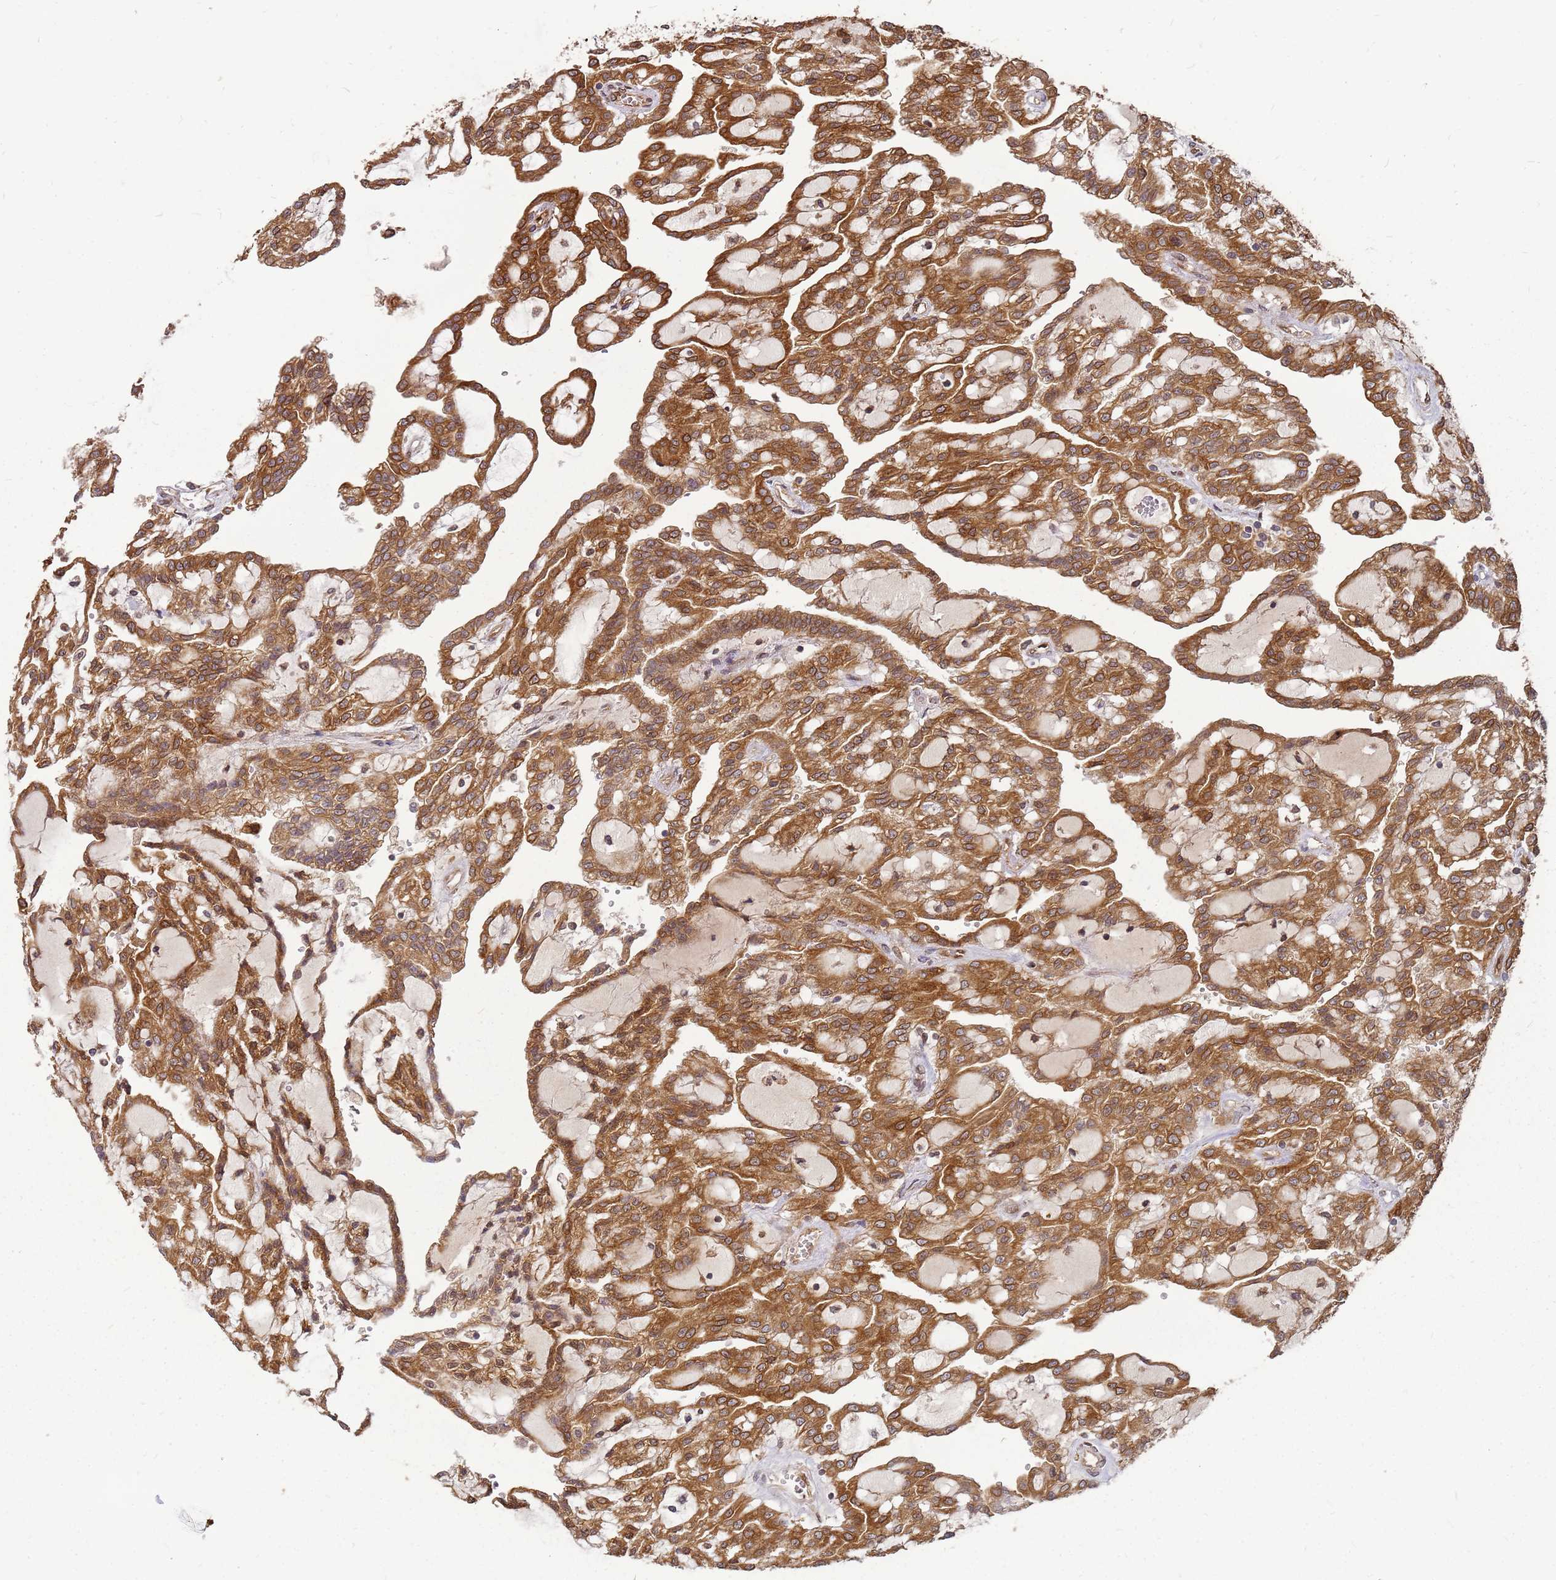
{"staining": {"intensity": "strong", "quantity": ">75%", "location": "cytoplasmic/membranous"}, "tissue": "renal cancer", "cell_type": "Tumor cells", "image_type": "cancer", "snomed": [{"axis": "morphology", "description": "Adenocarcinoma, NOS"}, {"axis": "topography", "description": "Kidney"}], "caption": "Protein positivity by immunohistochemistry displays strong cytoplasmic/membranous staining in approximately >75% of tumor cells in adenocarcinoma (renal). Using DAB (brown) and hematoxylin (blue) stains, captured at high magnification using brightfield microscopy.", "gene": "NUDT14", "patient": {"sex": "male", "age": 63}}